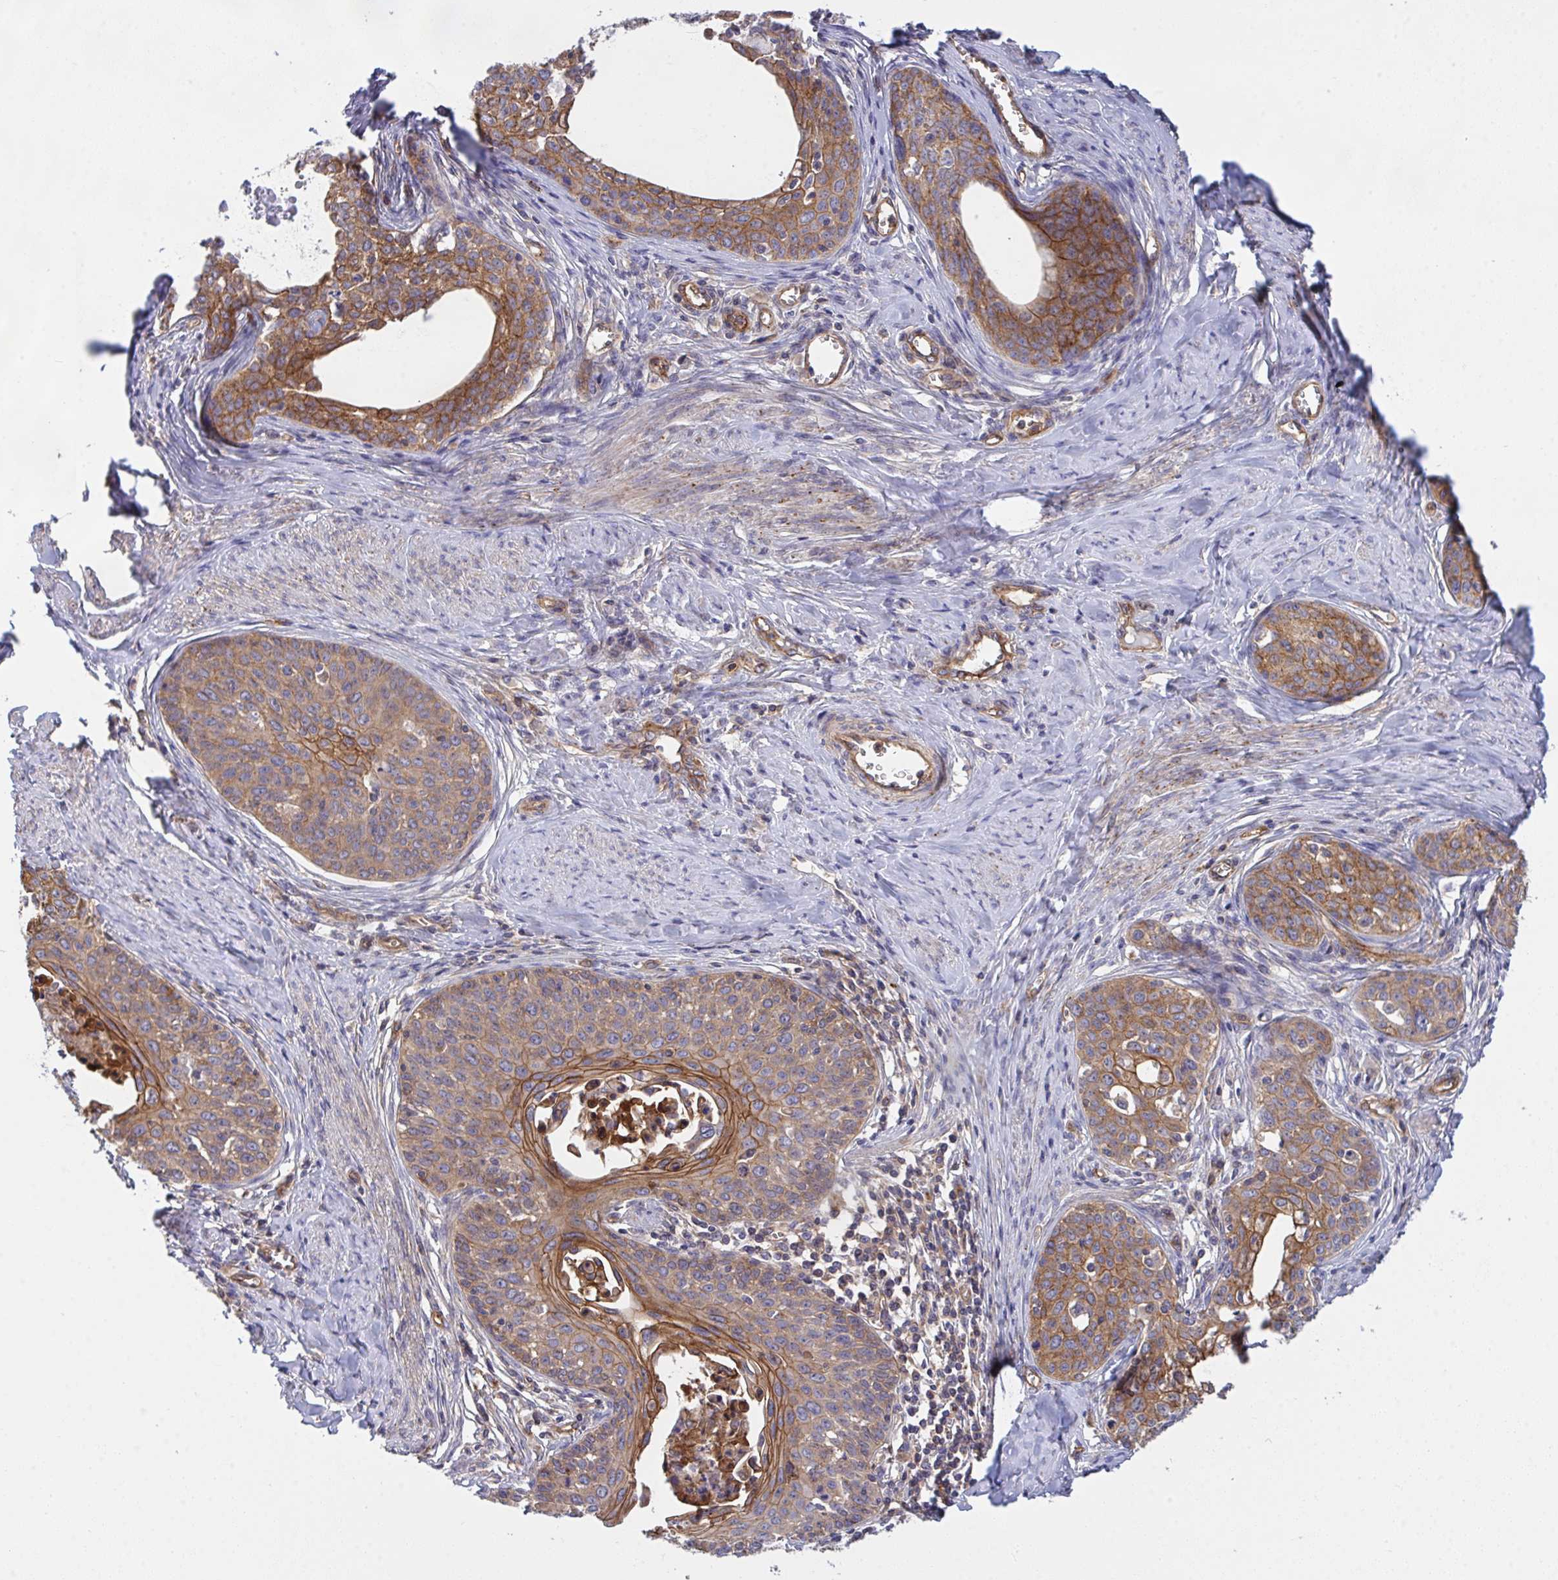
{"staining": {"intensity": "moderate", "quantity": "25%-75%", "location": "cytoplasmic/membranous"}, "tissue": "cervical cancer", "cell_type": "Tumor cells", "image_type": "cancer", "snomed": [{"axis": "morphology", "description": "Squamous cell carcinoma, NOS"}, {"axis": "morphology", "description": "Adenocarcinoma, NOS"}, {"axis": "topography", "description": "Cervix"}], "caption": "High-power microscopy captured an immunohistochemistry photomicrograph of cervical squamous cell carcinoma, revealing moderate cytoplasmic/membranous positivity in approximately 25%-75% of tumor cells. Using DAB (3,3'-diaminobenzidine) (brown) and hematoxylin (blue) stains, captured at high magnification using brightfield microscopy.", "gene": "C4orf36", "patient": {"sex": "female", "age": 52}}